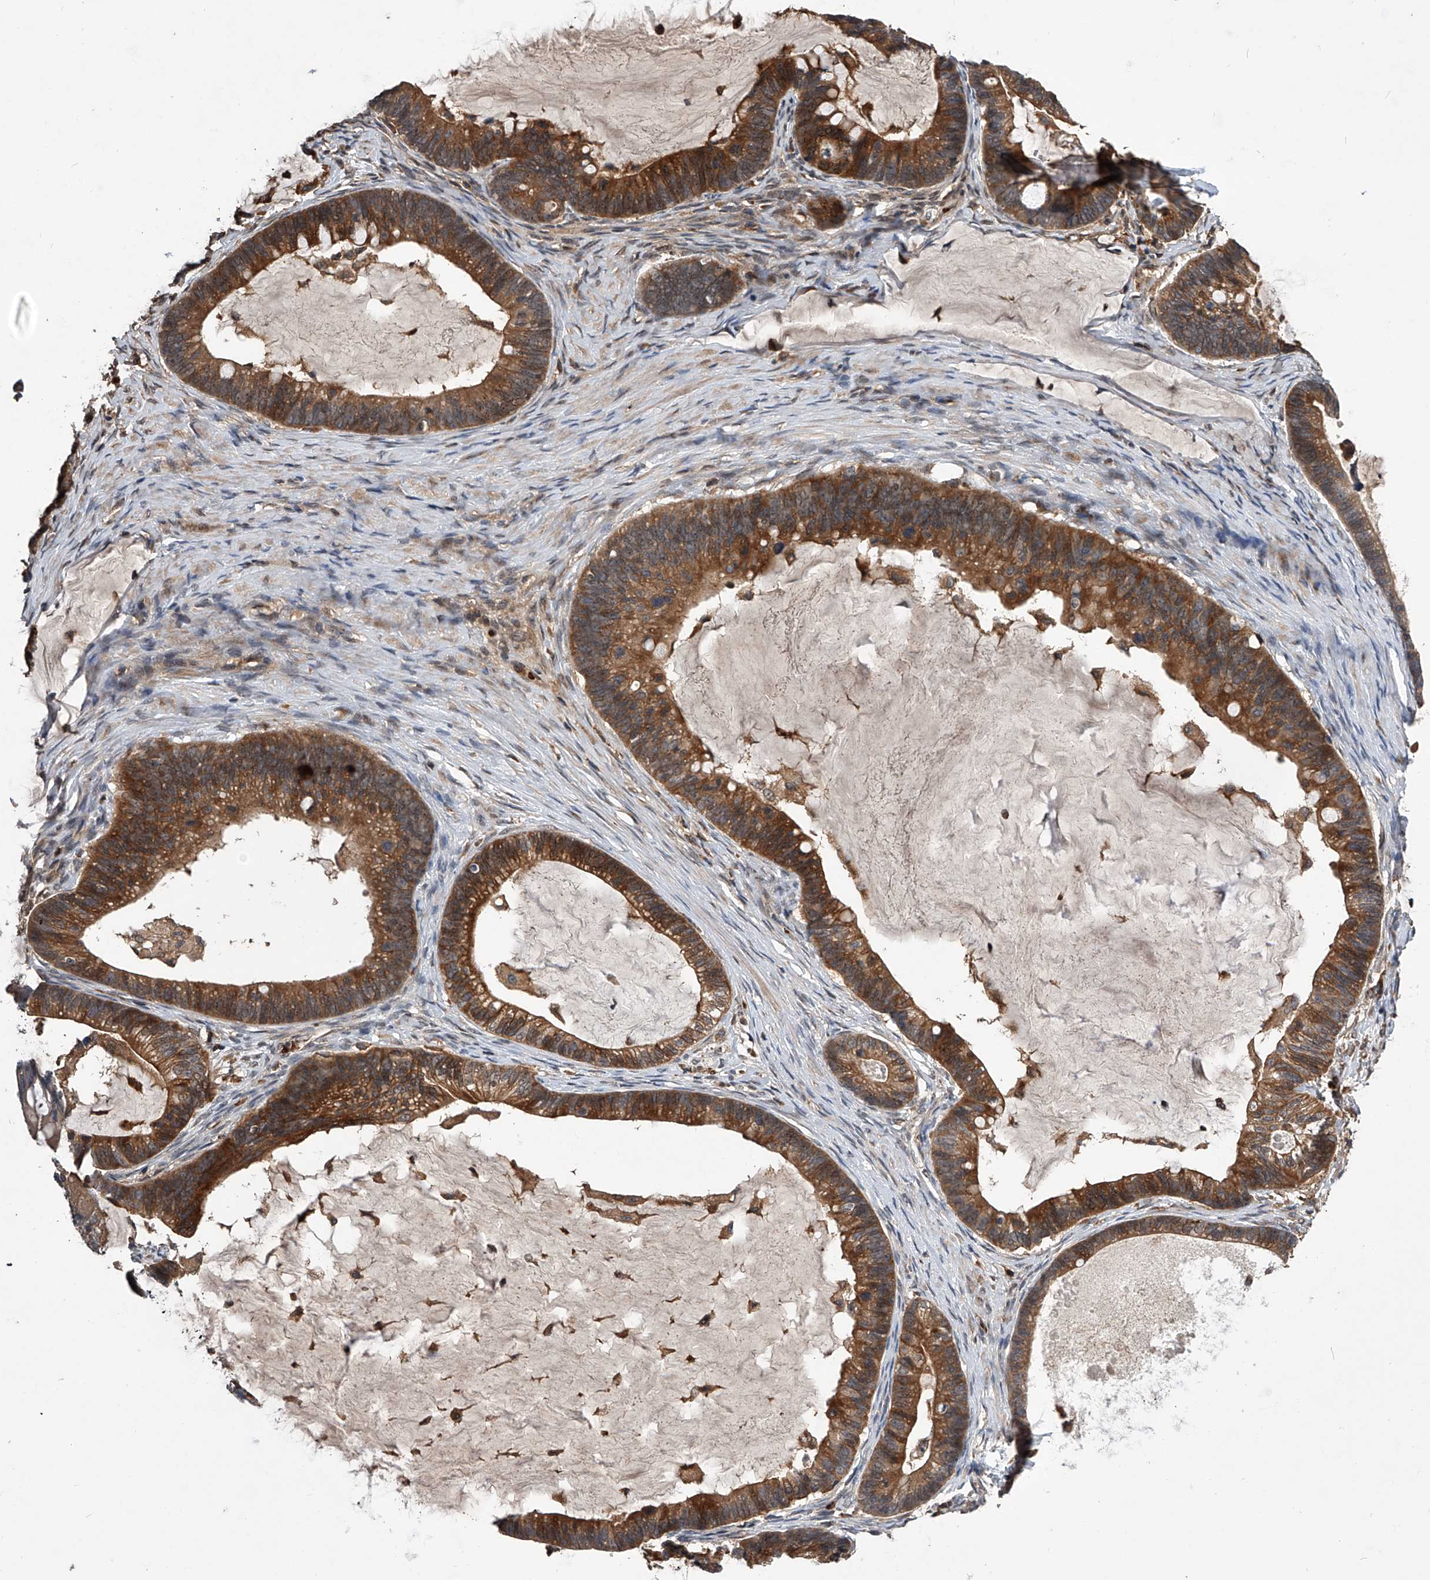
{"staining": {"intensity": "moderate", "quantity": ">75%", "location": "cytoplasmic/membranous"}, "tissue": "ovarian cancer", "cell_type": "Tumor cells", "image_type": "cancer", "snomed": [{"axis": "morphology", "description": "Cystadenocarcinoma, mucinous, NOS"}, {"axis": "topography", "description": "Ovary"}], "caption": "Ovarian cancer stained with IHC demonstrates moderate cytoplasmic/membranous positivity in about >75% of tumor cells.", "gene": "ZNF30", "patient": {"sex": "female", "age": 61}}